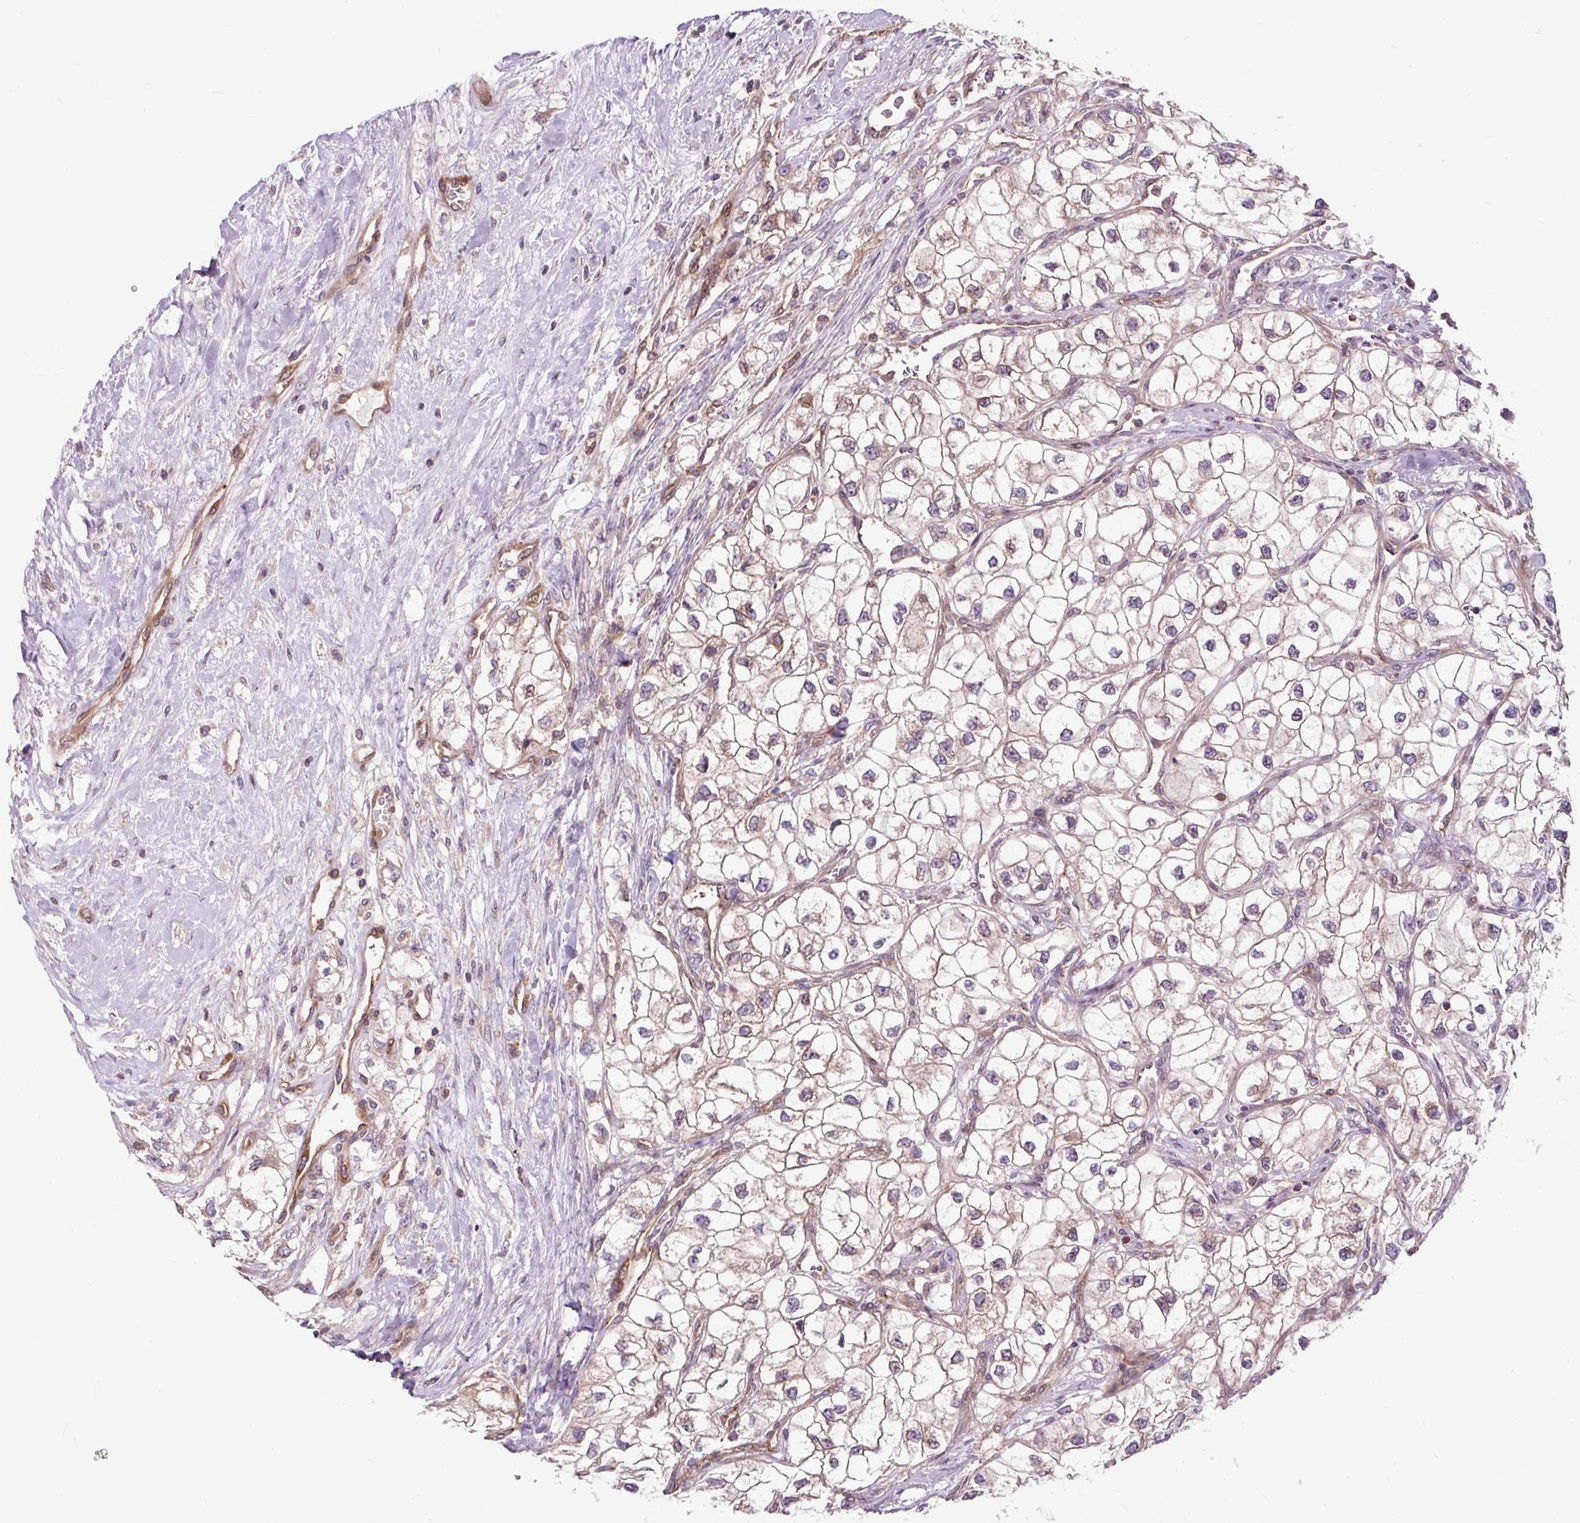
{"staining": {"intensity": "moderate", "quantity": "25%-75%", "location": "cytoplasmic/membranous"}, "tissue": "renal cancer", "cell_type": "Tumor cells", "image_type": "cancer", "snomed": [{"axis": "morphology", "description": "Adenocarcinoma, NOS"}, {"axis": "topography", "description": "Kidney"}], "caption": "Immunohistochemical staining of human adenocarcinoma (renal) displays moderate cytoplasmic/membranous protein positivity in about 25%-75% of tumor cells.", "gene": "PCDHGB3", "patient": {"sex": "male", "age": 59}}